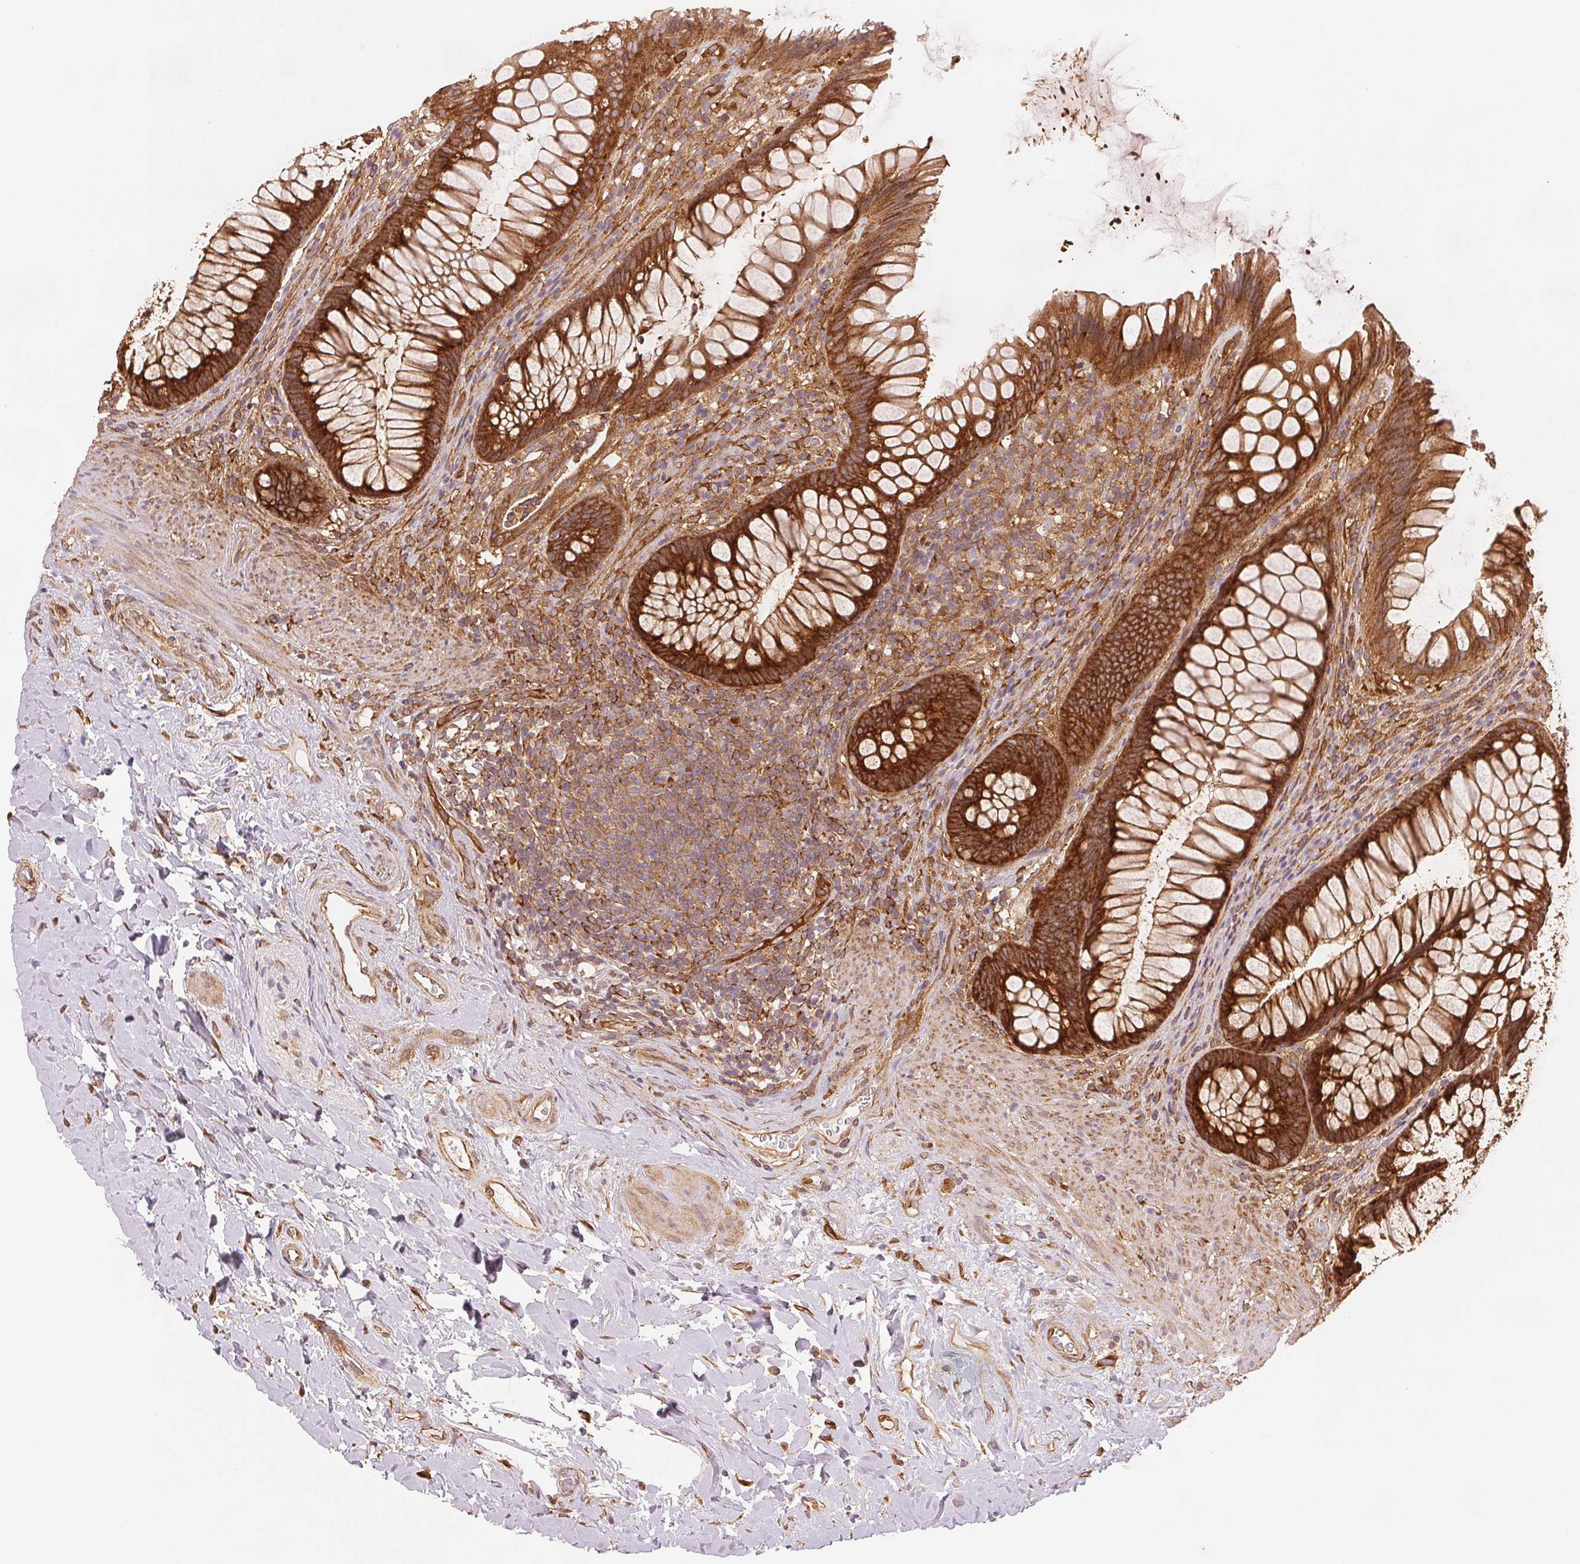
{"staining": {"intensity": "strong", "quantity": ">75%", "location": "cytoplasmic/membranous"}, "tissue": "rectum", "cell_type": "Glandular cells", "image_type": "normal", "snomed": [{"axis": "morphology", "description": "Normal tissue, NOS"}, {"axis": "topography", "description": "Rectum"}], "caption": "Protein expression by immunohistochemistry exhibits strong cytoplasmic/membranous positivity in approximately >75% of glandular cells in benign rectum.", "gene": "DIAPH2", "patient": {"sex": "male", "age": 53}}